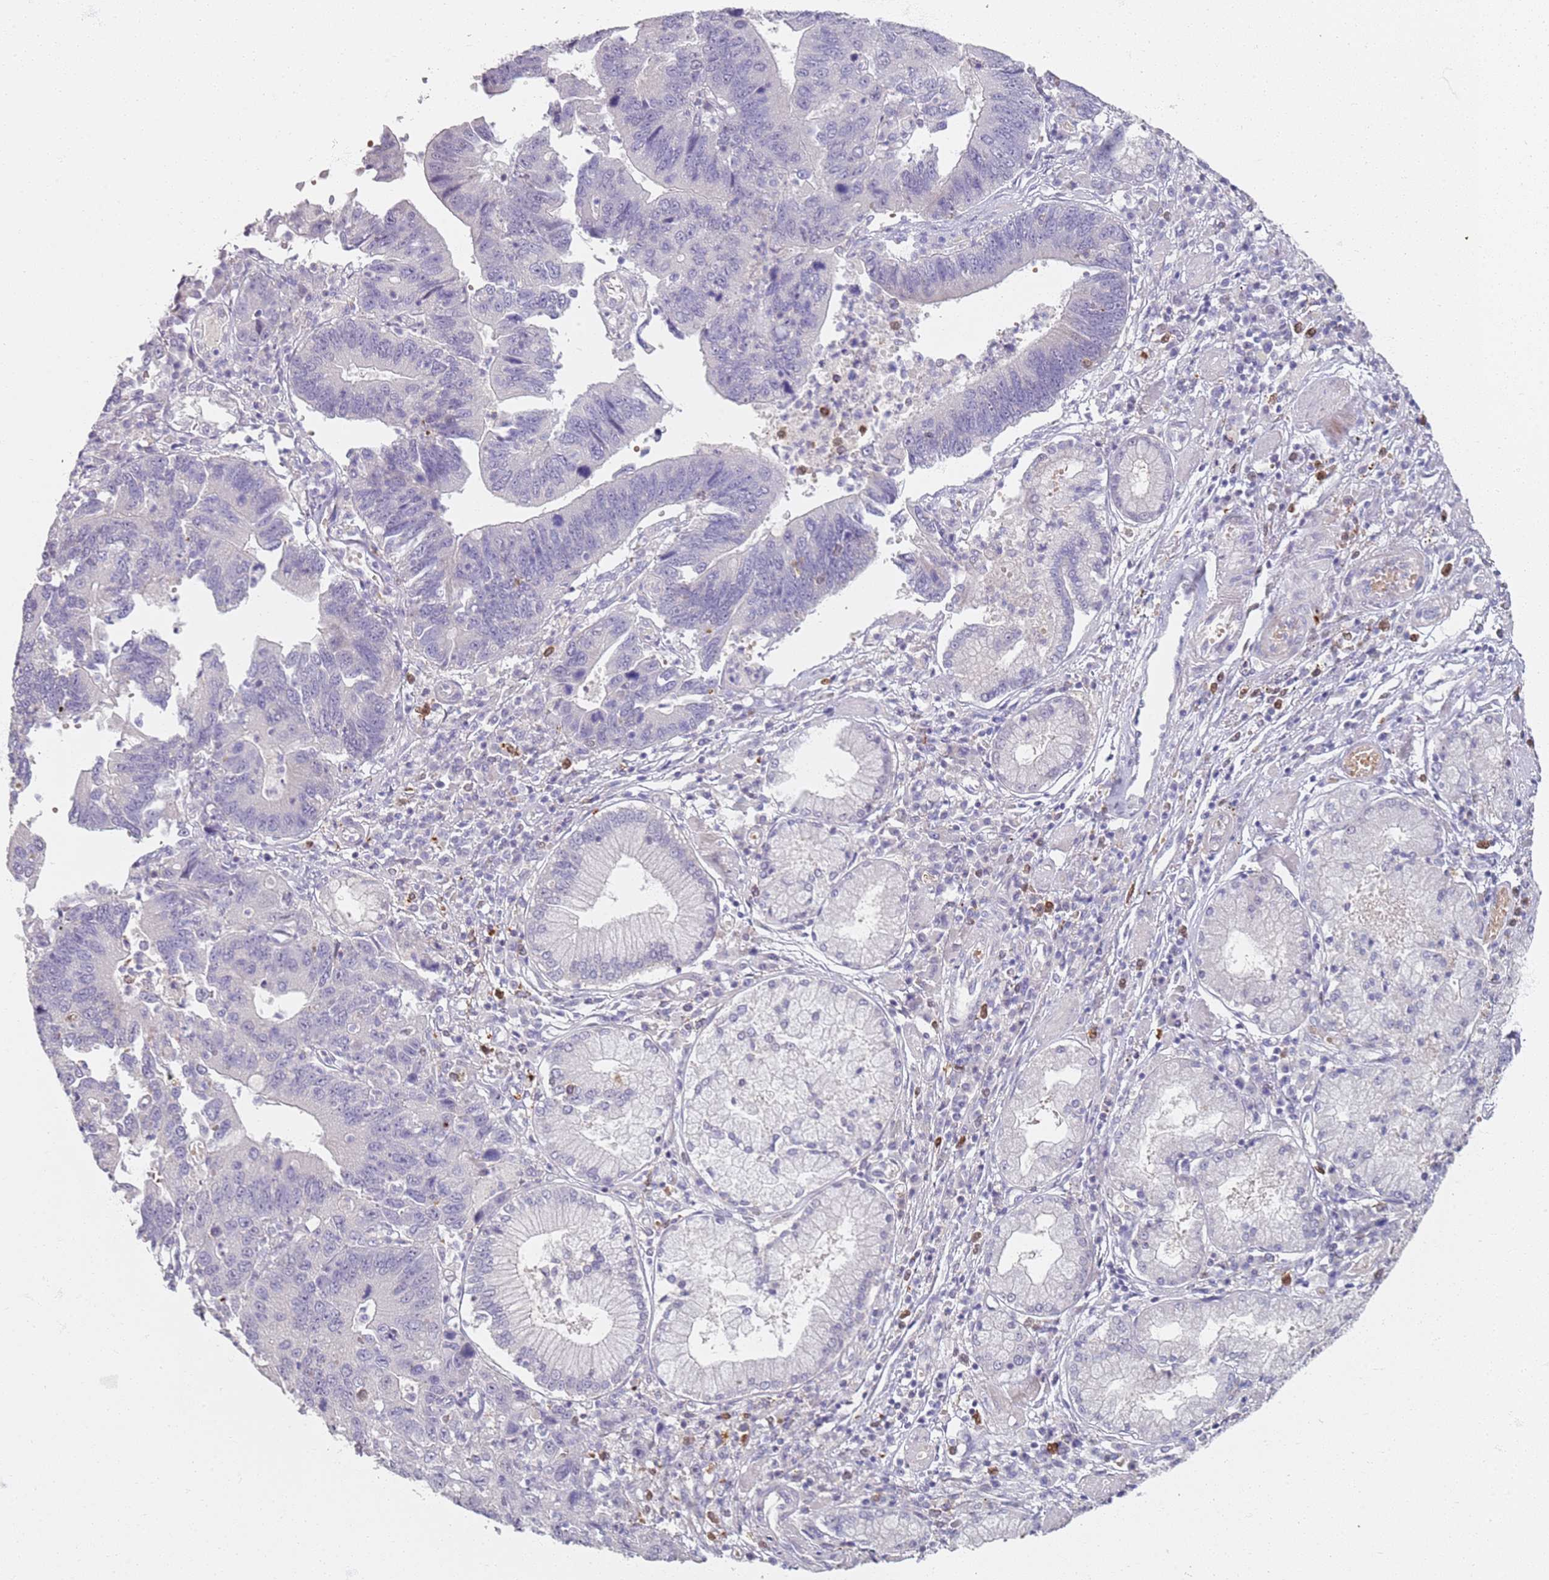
{"staining": {"intensity": "negative", "quantity": "none", "location": "none"}, "tissue": "stomach cancer", "cell_type": "Tumor cells", "image_type": "cancer", "snomed": [{"axis": "morphology", "description": "Adenocarcinoma, NOS"}, {"axis": "topography", "description": "Stomach"}], "caption": "IHC image of human adenocarcinoma (stomach) stained for a protein (brown), which shows no staining in tumor cells. (Stains: DAB (3,3'-diaminobenzidine) IHC with hematoxylin counter stain, Microscopy: brightfield microscopy at high magnification).", "gene": "CD40LG", "patient": {"sex": "male", "age": 59}}